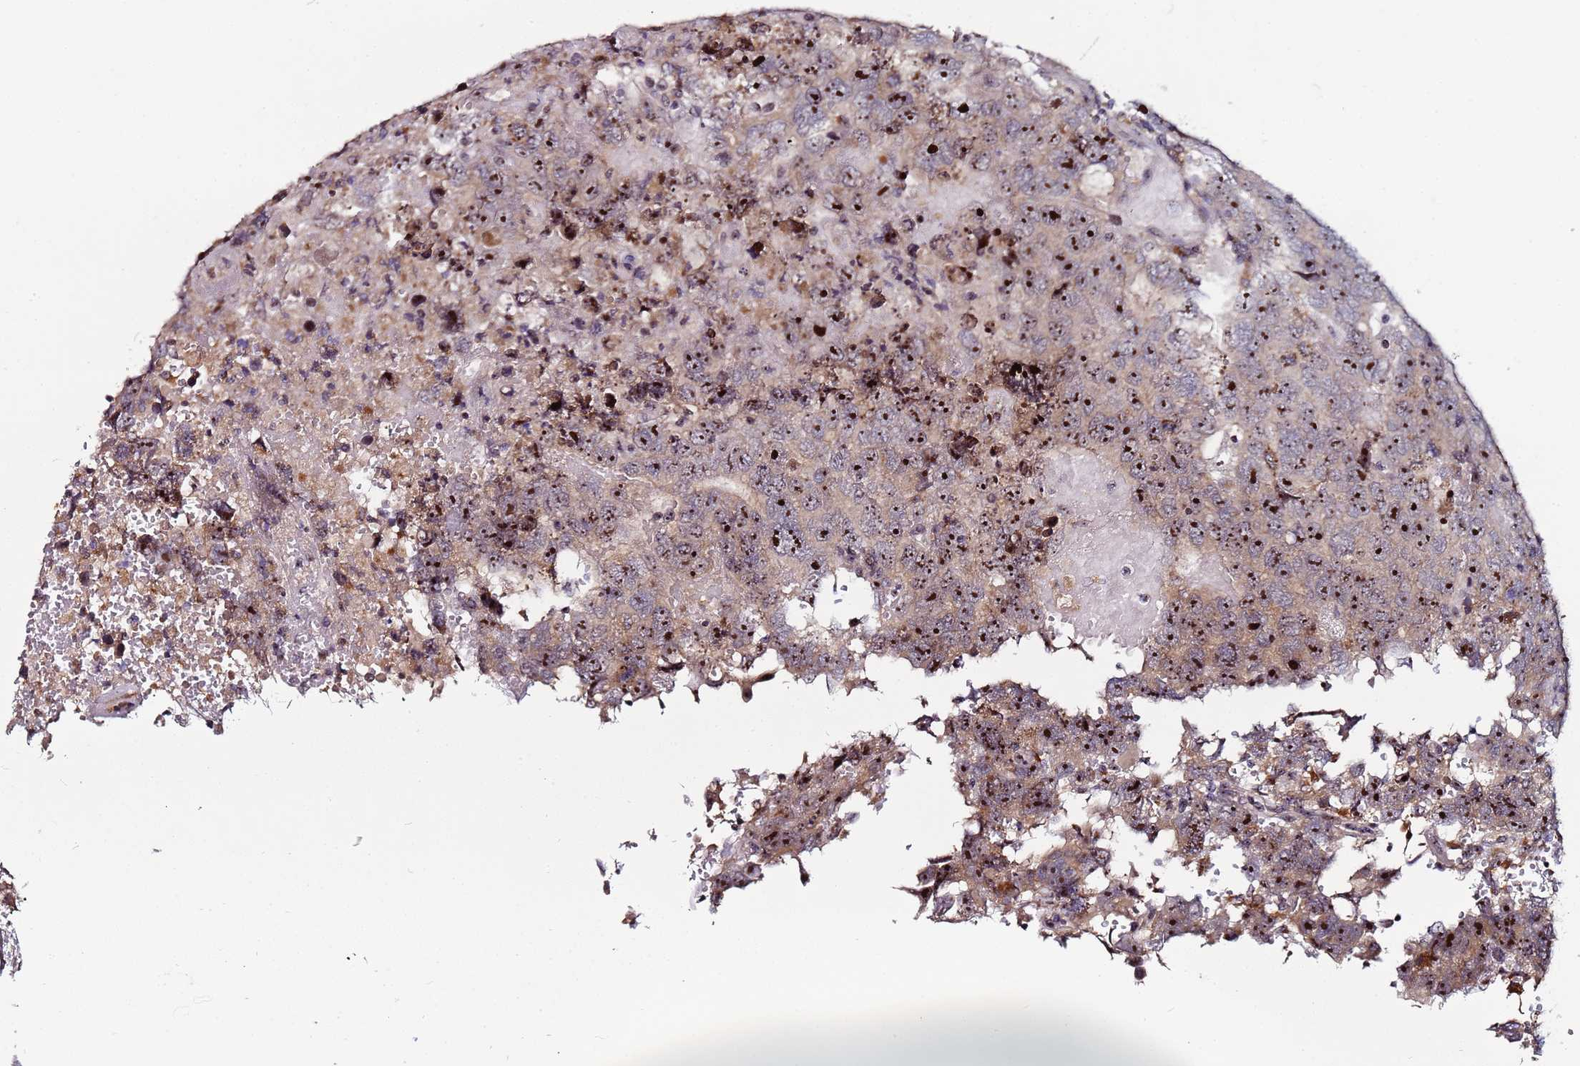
{"staining": {"intensity": "strong", "quantity": ">75%", "location": "nuclear"}, "tissue": "testis cancer", "cell_type": "Tumor cells", "image_type": "cancer", "snomed": [{"axis": "morphology", "description": "Carcinoma, Embryonal, NOS"}, {"axis": "topography", "description": "Testis"}], "caption": "Human testis cancer stained with a protein marker shows strong staining in tumor cells.", "gene": "KRI1", "patient": {"sex": "male", "age": 45}}